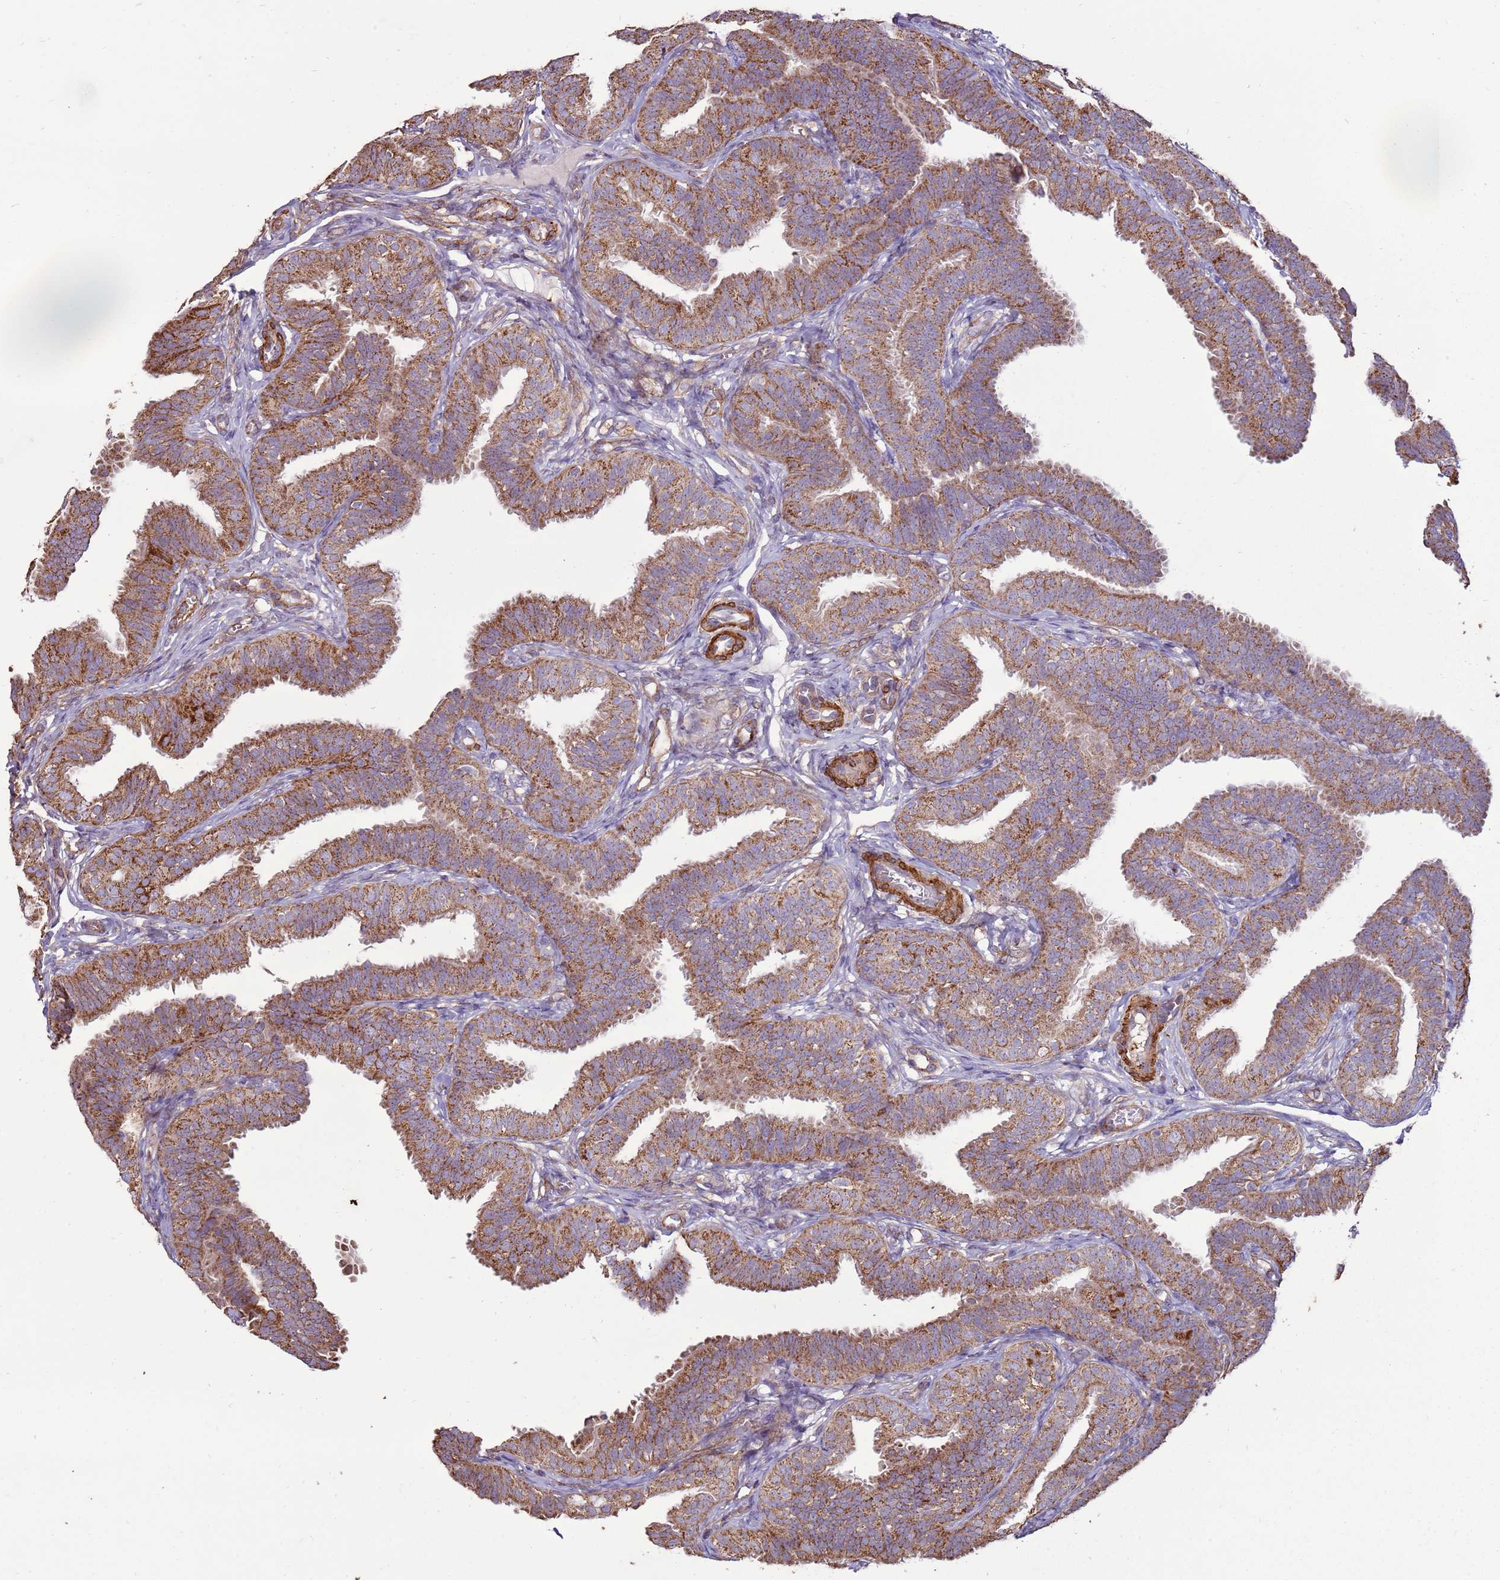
{"staining": {"intensity": "moderate", "quantity": ">75%", "location": "cytoplasmic/membranous"}, "tissue": "fallopian tube", "cell_type": "Glandular cells", "image_type": "normal", "snomed": [{"axis": "morphology", "description": "Normal tissue, NOS"}, {"axis": "topography", "description": "Fallopian tube"}], "caption": "This photomicrograph shows immunohistochemistry (IHC) staining of unremarkable fallopian tube, with medium moderate cytoplasmic/membranous positivity in about >75% of glandular cells.", "gene": "DDX59", "patient": {"sex": "female", "age": 35}}